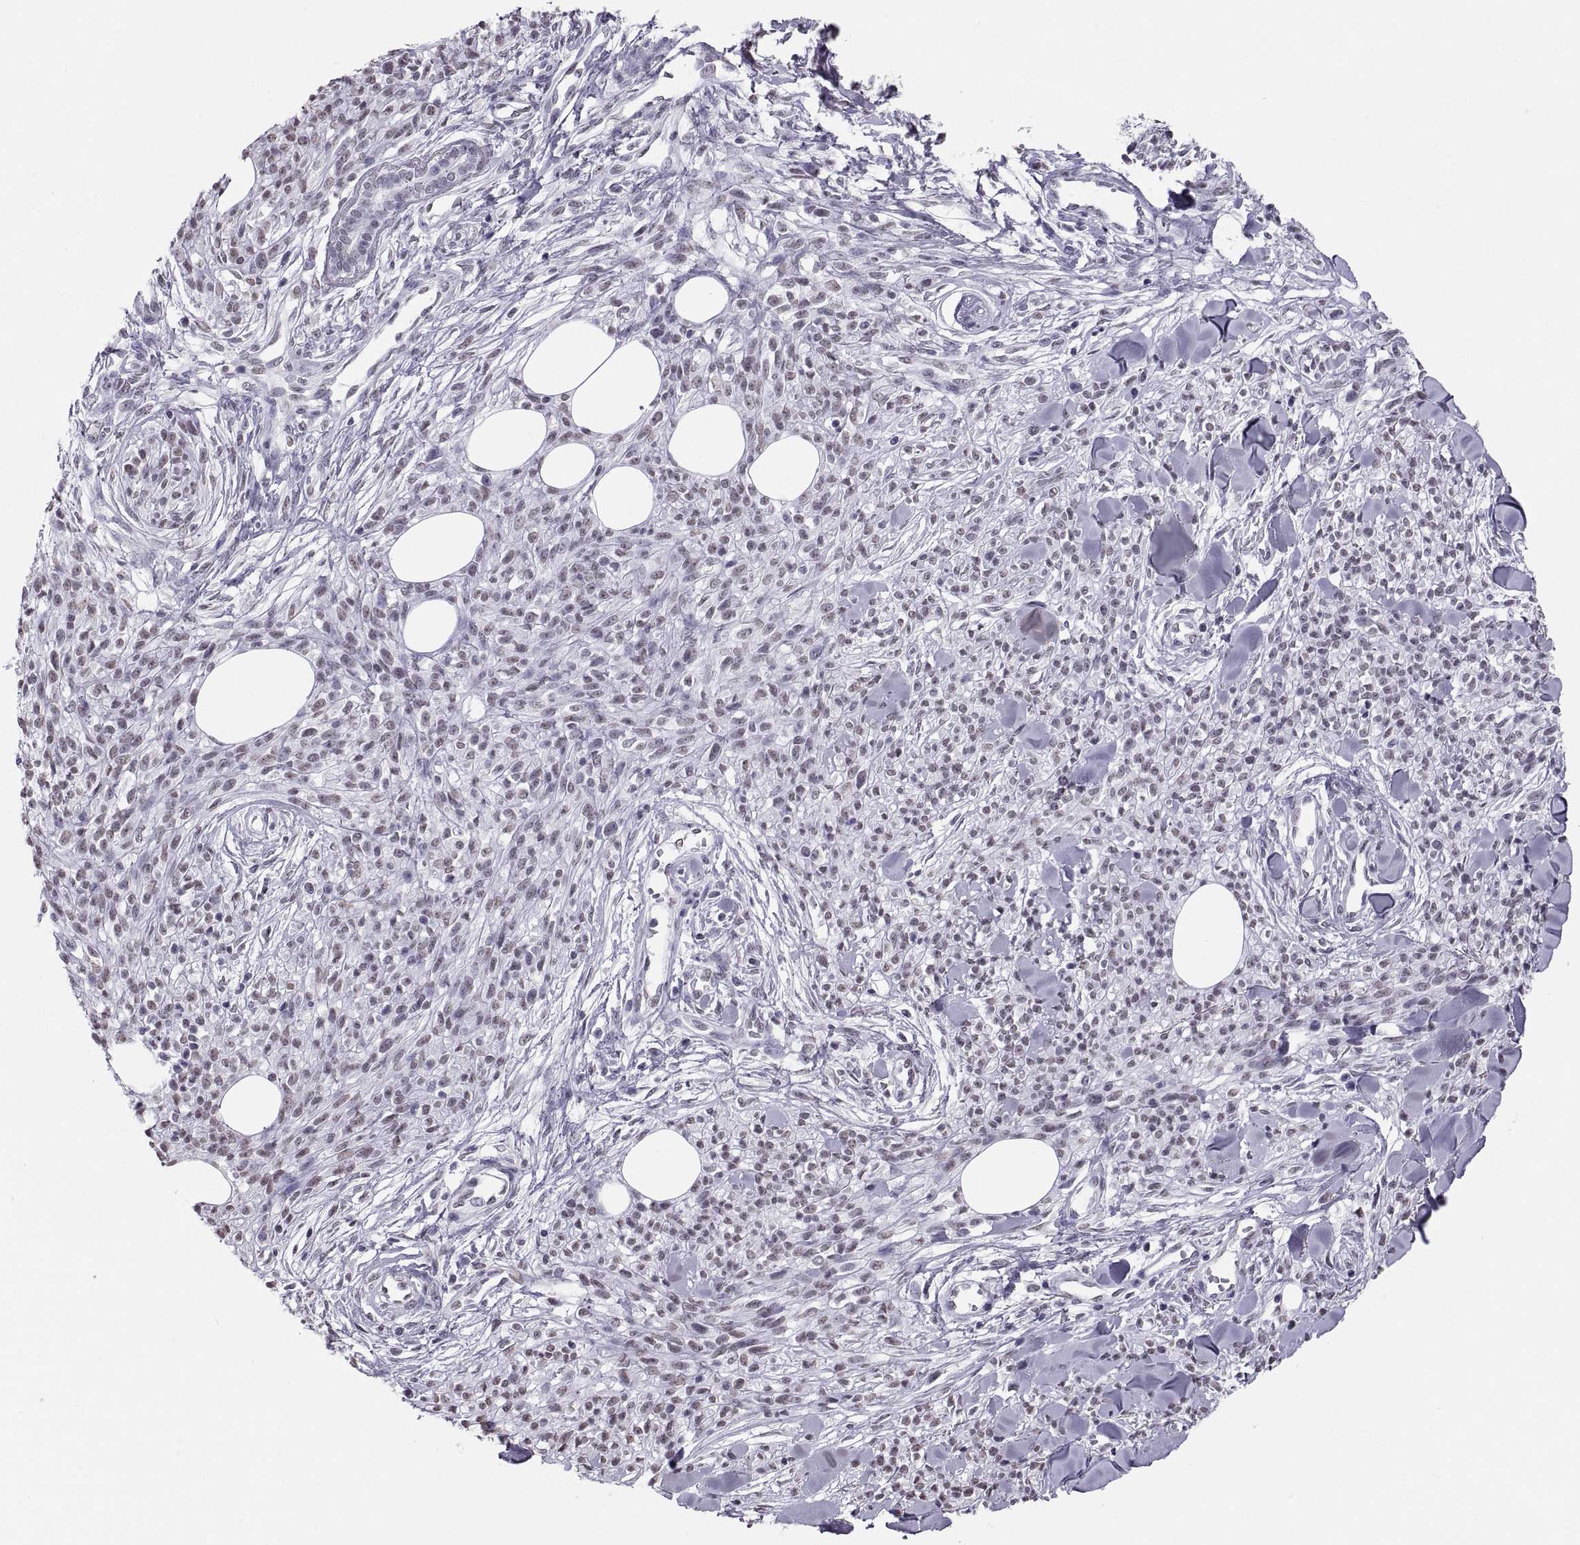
{"staining": {"intensity": "negative", "quantity": "none", "location": "none"}, "tissue": "melanoma", "cell_type": "Tumor cells", "image_type": "cancer", "snomed": [{"axis": "morphology", "description": "Malignant melanoma, NOS"}, {"axis": "topography", "description": "Skin"}, {"axis": "topography", "description": "Skin of trunk"}], "caption": "This is an immunohistochemistry histopathology image of melanoma. There is no positivity in tumor cells.", "gene": "CARTPT", "patient": {"sex": "male", "age": 74}}